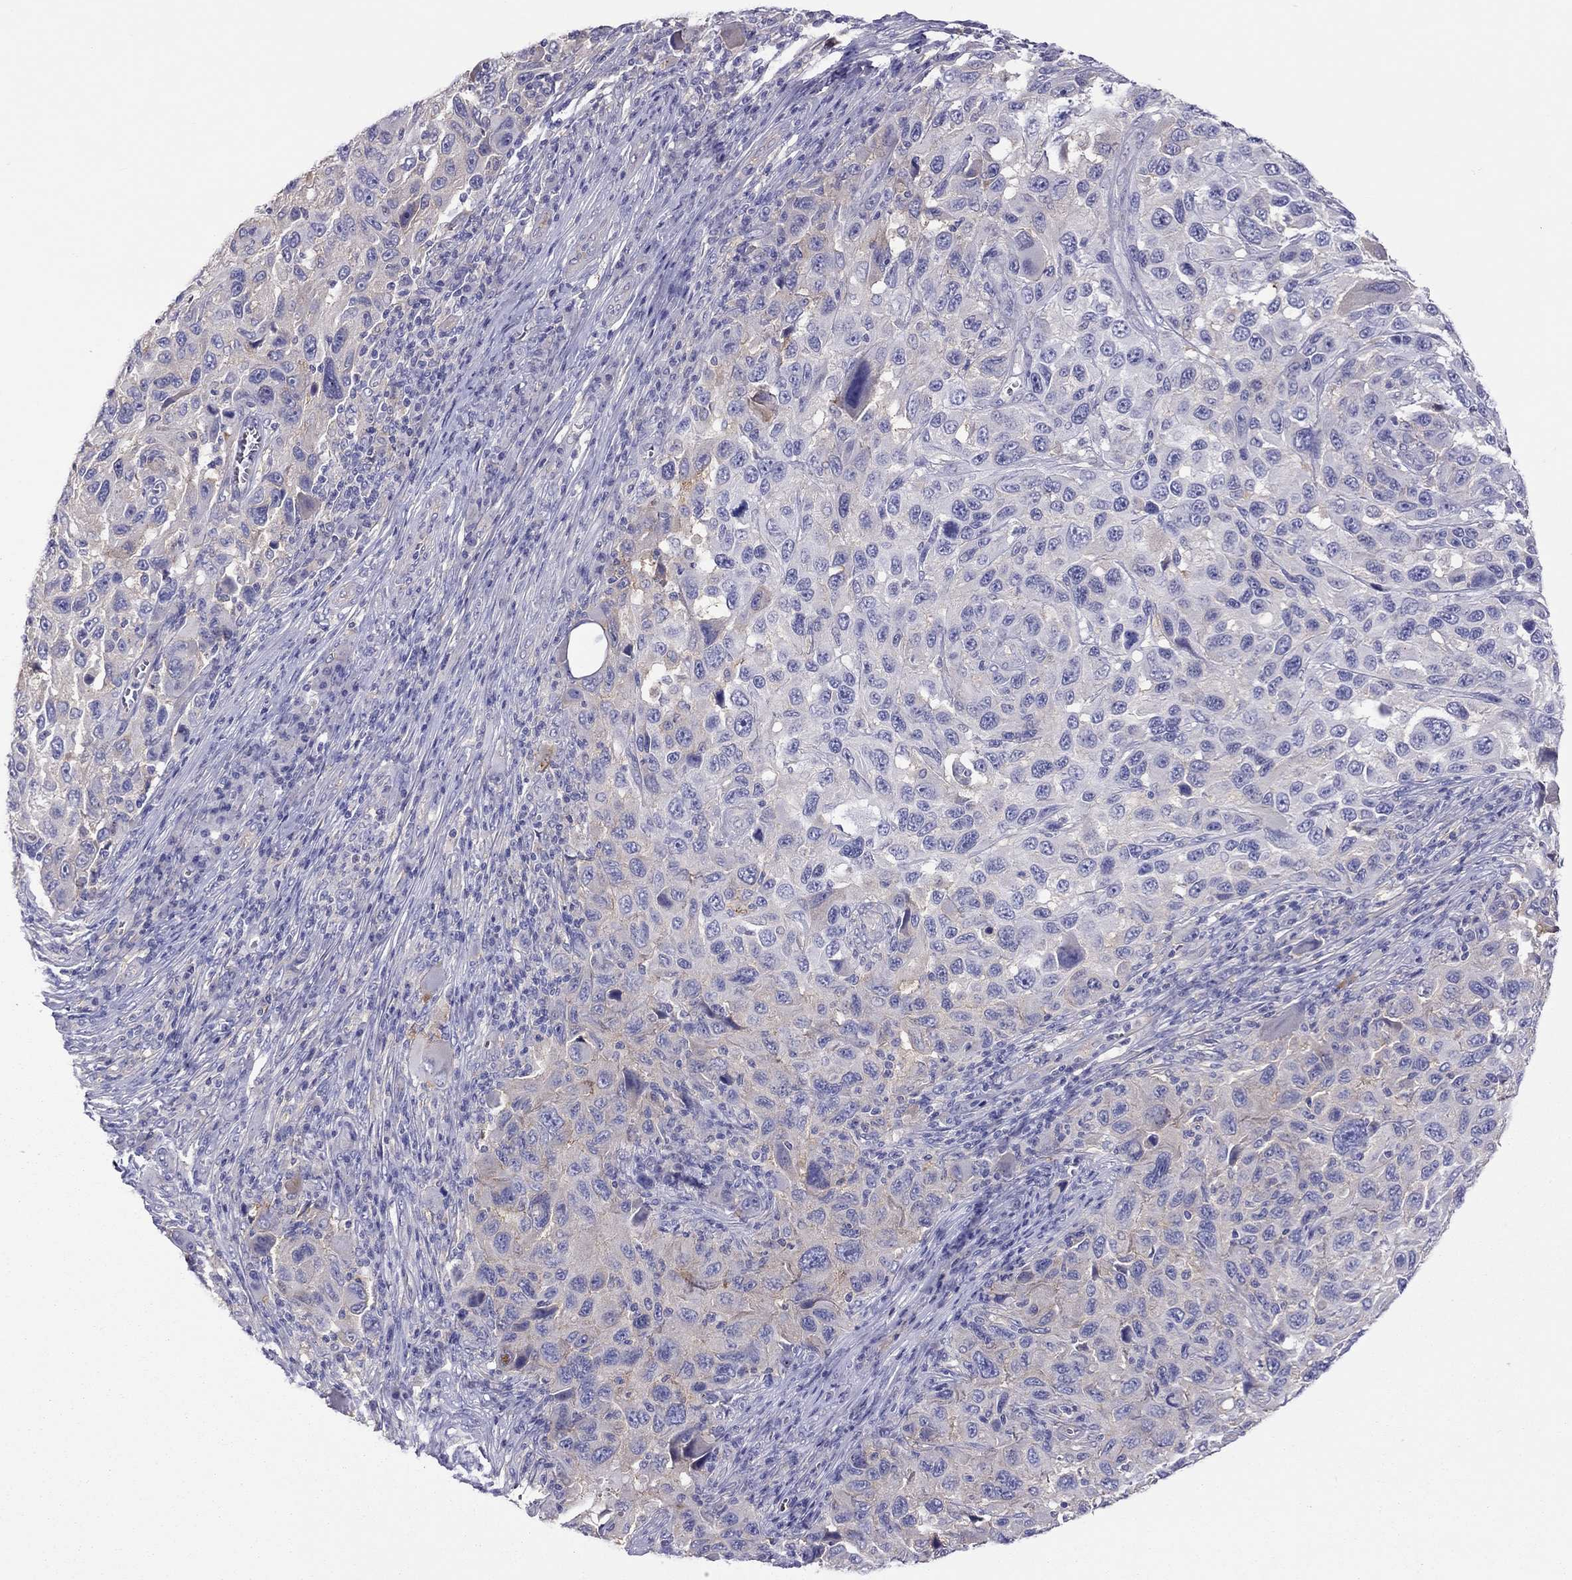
{"staining": {"intensity": "weak", "quantity": "<25%", "location": "cytoplasmic/membranous"}, "tissue": "melanoma", "cell_type": "Tumor cells", "image_type": "cancer", "snomed": [{"axis": "morphology", "description": "Malignant melanoma, NOS"}, {"axis": "topography", "description": "Skin"}], "caption": "Malignant melanoma was stained to show a protein in brown. There is no significant staining in tumor cells.", "gene": "ALOX15B", "patient": {"sex": "male", "age": 53}}